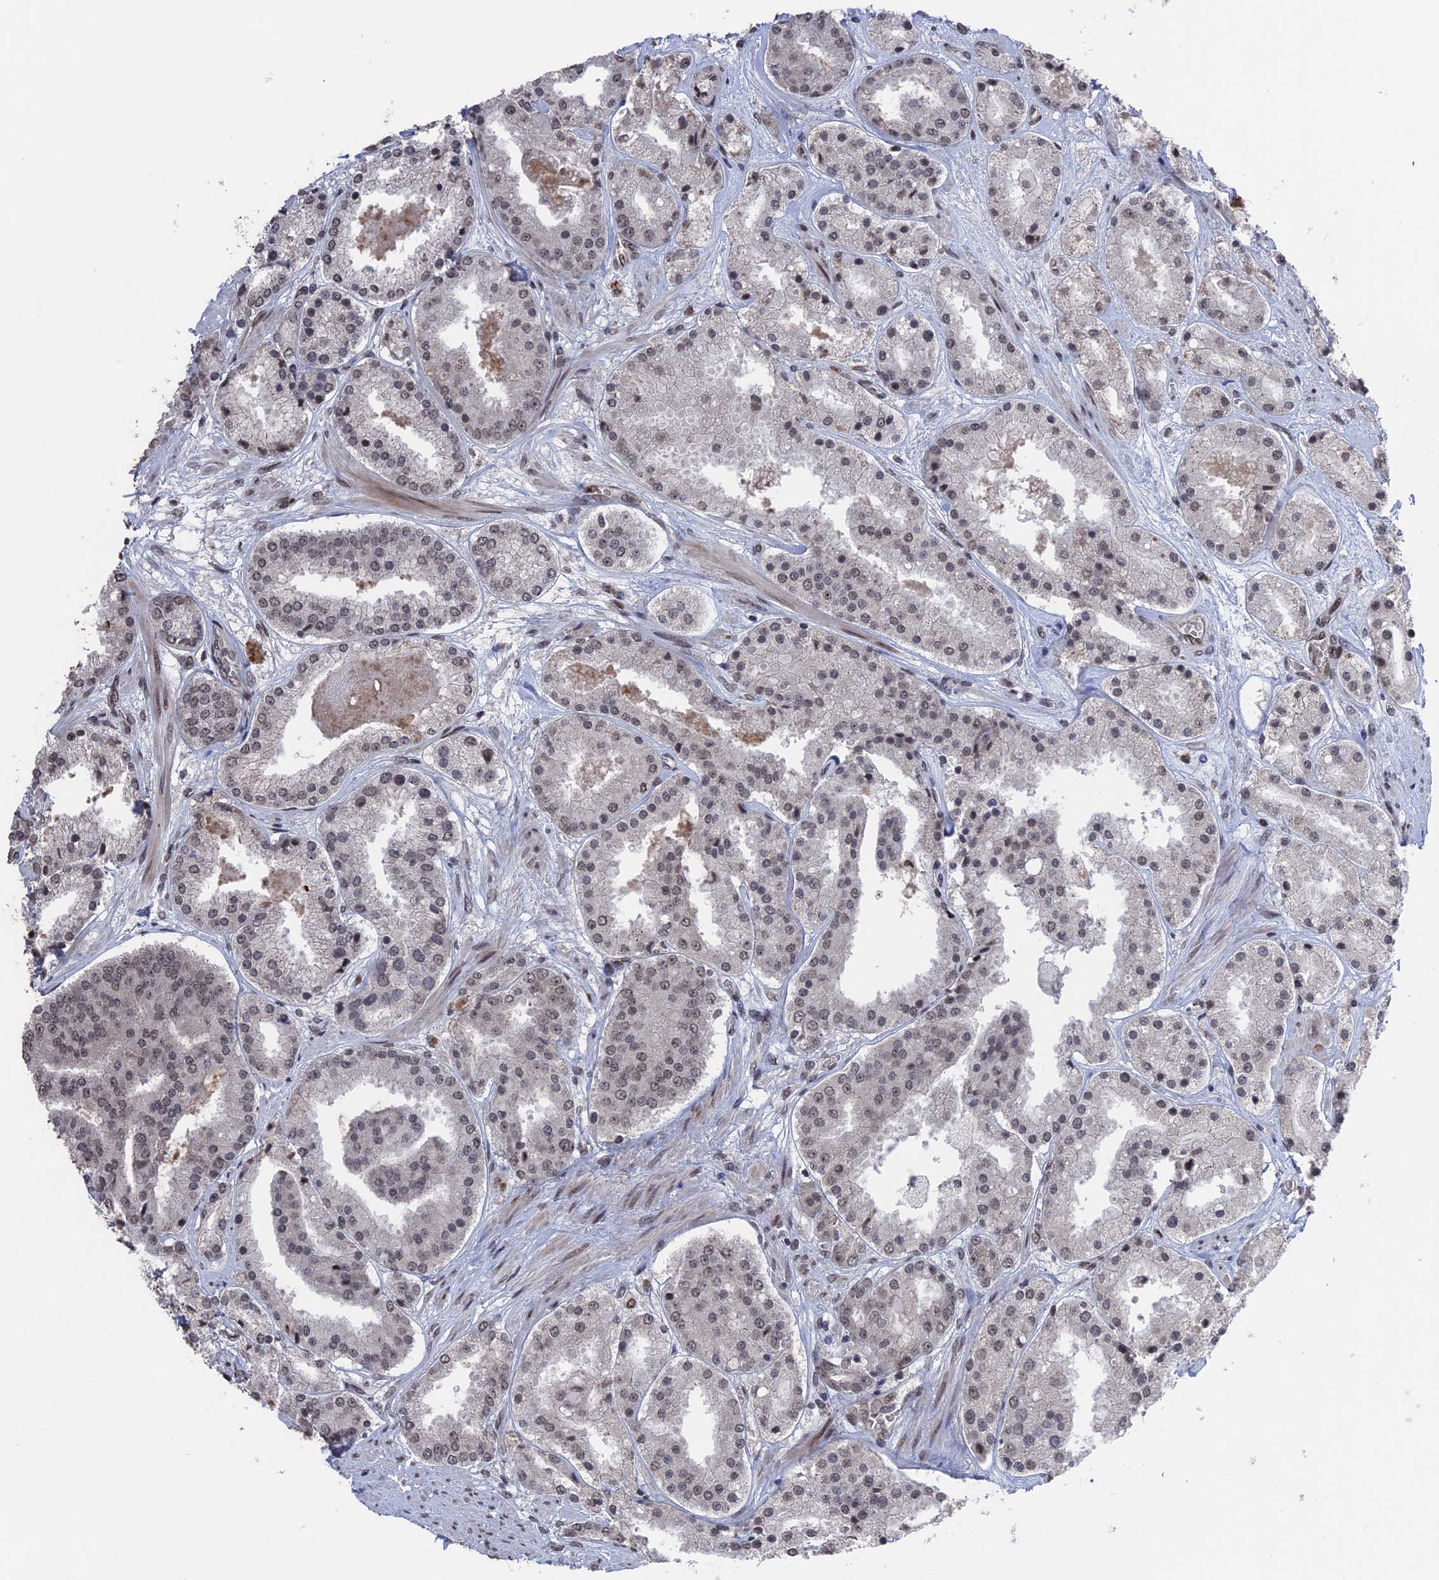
{"staining": {"intensity": "weak", "quantity": ">75%", "location": "nuclear"}, "tissue": "prostate cancer", "cell_type": "Tumor cells", "image_type": "cancer", "snomed": [{"axis": "morphology", "description": "Adenocarcinoma, High grade"}, {"axis": "topography", "description": "Prostate"}], "caption": "Prostate cancer tissue displays weak nuclear staining in about >75% of tumor cells (Brightfield microscopy of DAB IHC at high magnification).", "gene": "NR2C2AP", "patient": {"sex": "male", "age": 63}}